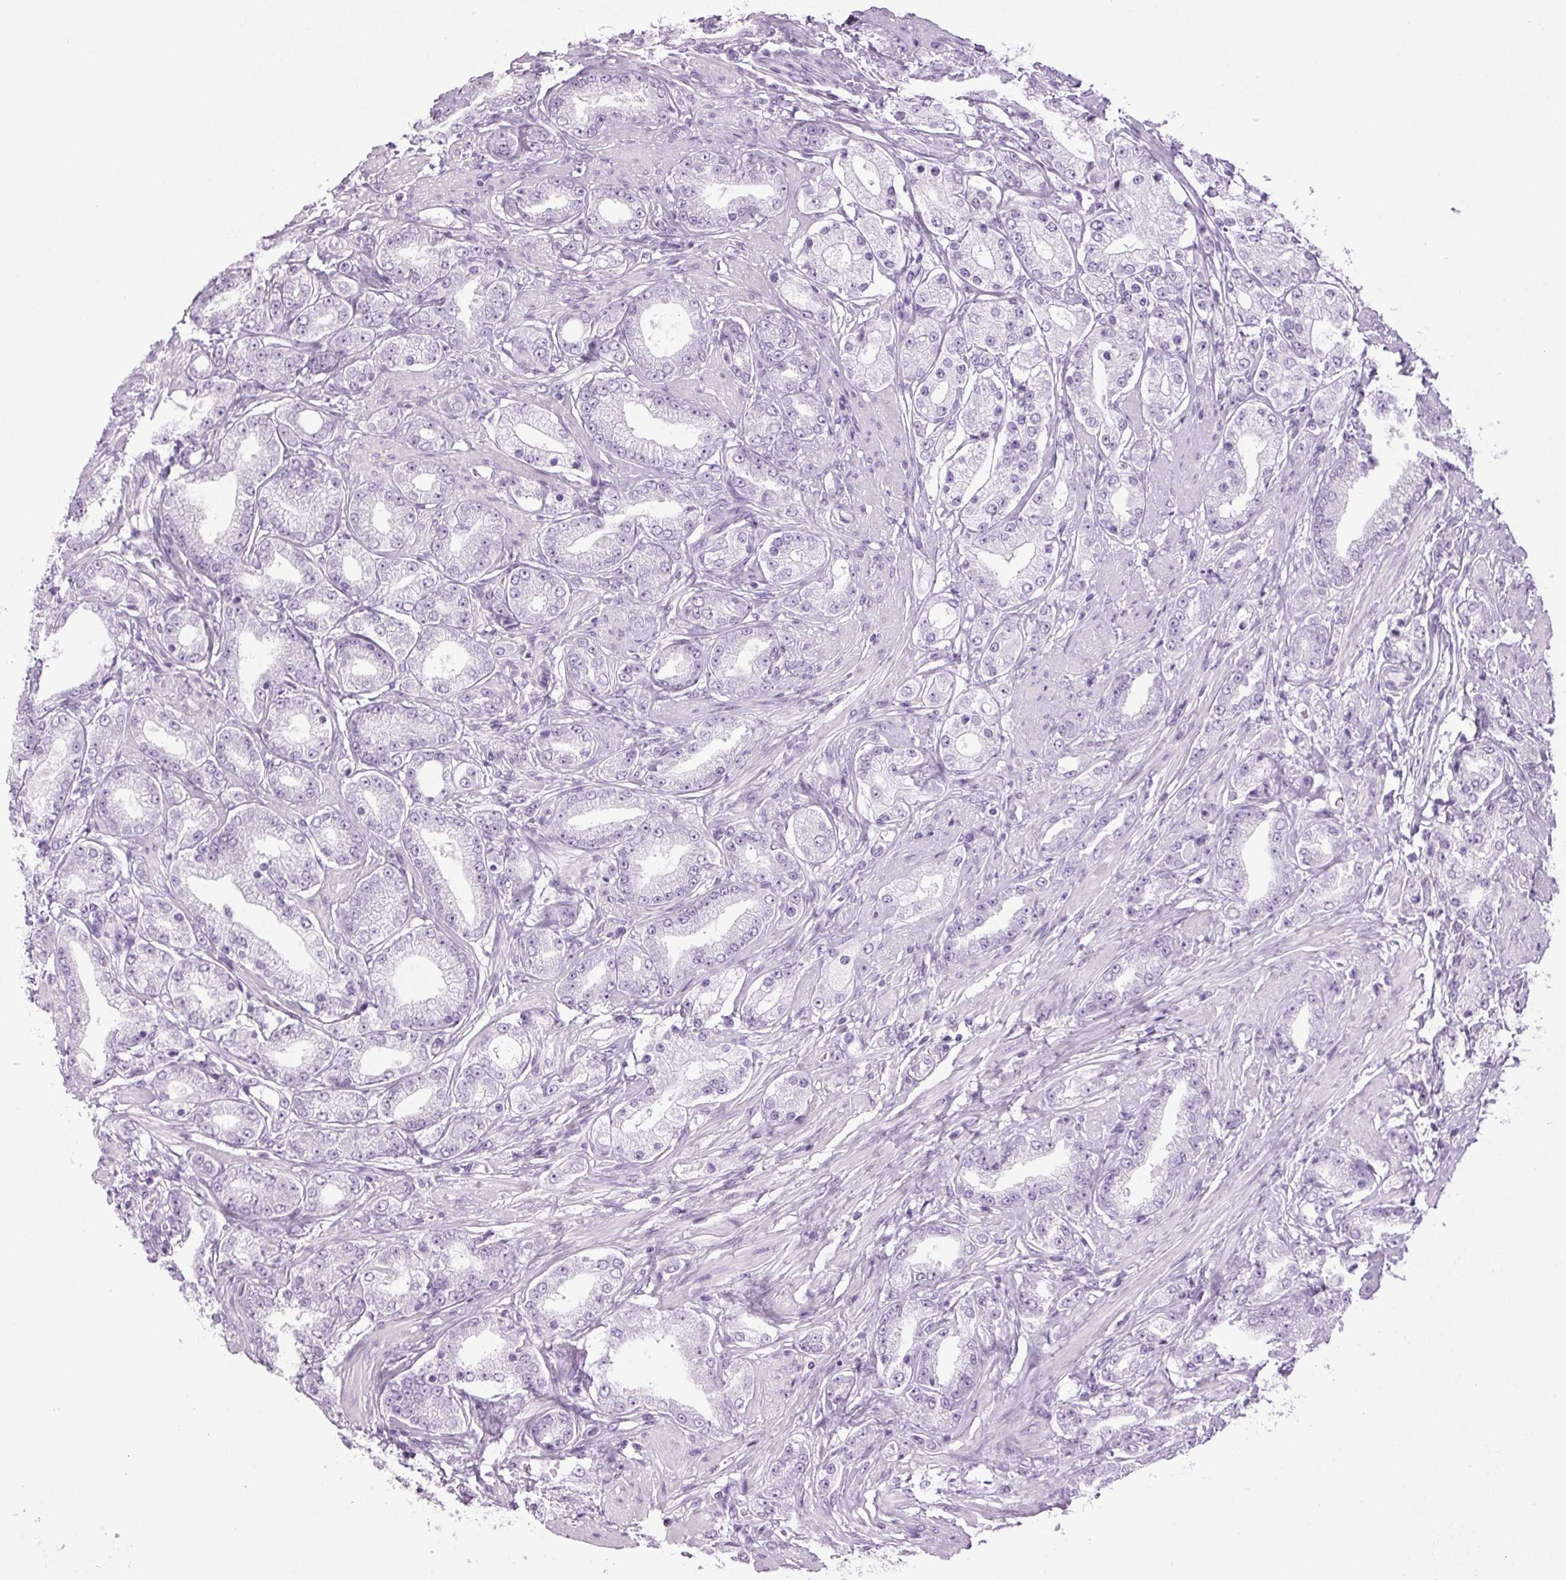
{"staining": {"intensity": "negative", "quantity": "none", "location": "none"}, "tissue": "prostate cancer", "cell_type": "Tumor cells", "image_type": "cancer", "snomed": [{"axis": "morphology", "description": "Adenocarcinoma, High grade"}, {"axis": "topography", "description": "Prostate"}], "caption": "Immunohistochemistry micrograph of neoplastic tissue: adenocarcinoma (high-grade) (prostate) stained with DAB shows no significant protein positivity in tumor cells. The staining is performed using DAB brown chromogen with nuclei counter-stained in using hematoxylin.", "gene": "PPP1R1A", "patient": {"sex": "male", "age": 67}}